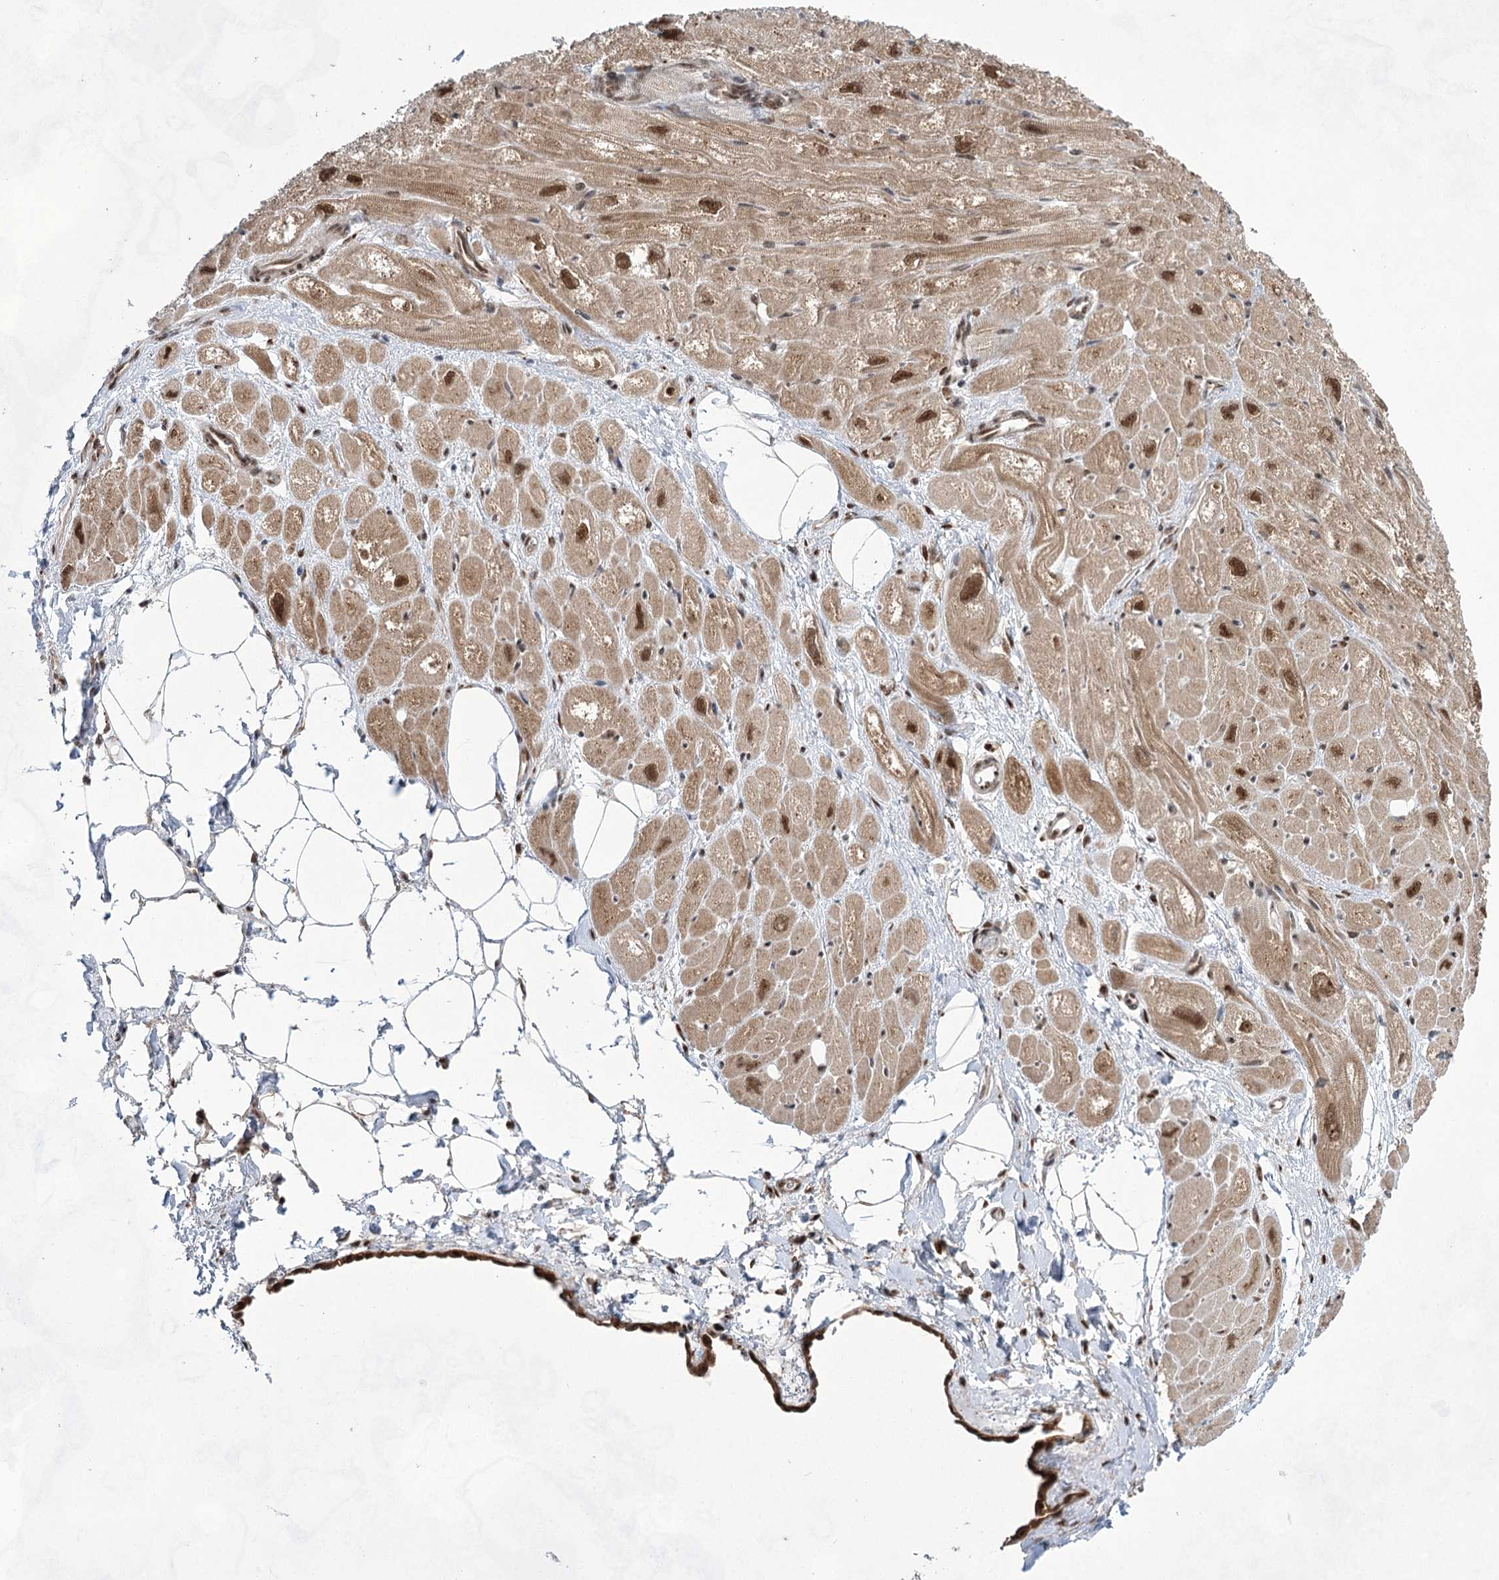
{"staining": {"intensity": "moderate", "quantity": ">75%", "location": "cytoplasmic/membranous,nuclear"}, "tissue": "heart muscle", "cell_type": "Cardiomyocytes", "image_type": "normal", "snomed": [{"axis": "morphology", "description": "Normal tissue, NOS"}, {"axis": "topography", "description": "Heart"}], "caption": "IHC (DAB) staining of unremarkable heart muscle displays moderate cytoplasmic/membranous,nuclear protein expression in about >75% of cardiomyocytes.", "gene": "ZCCHC8", "patient": {"sex": "male", "age": 50}}